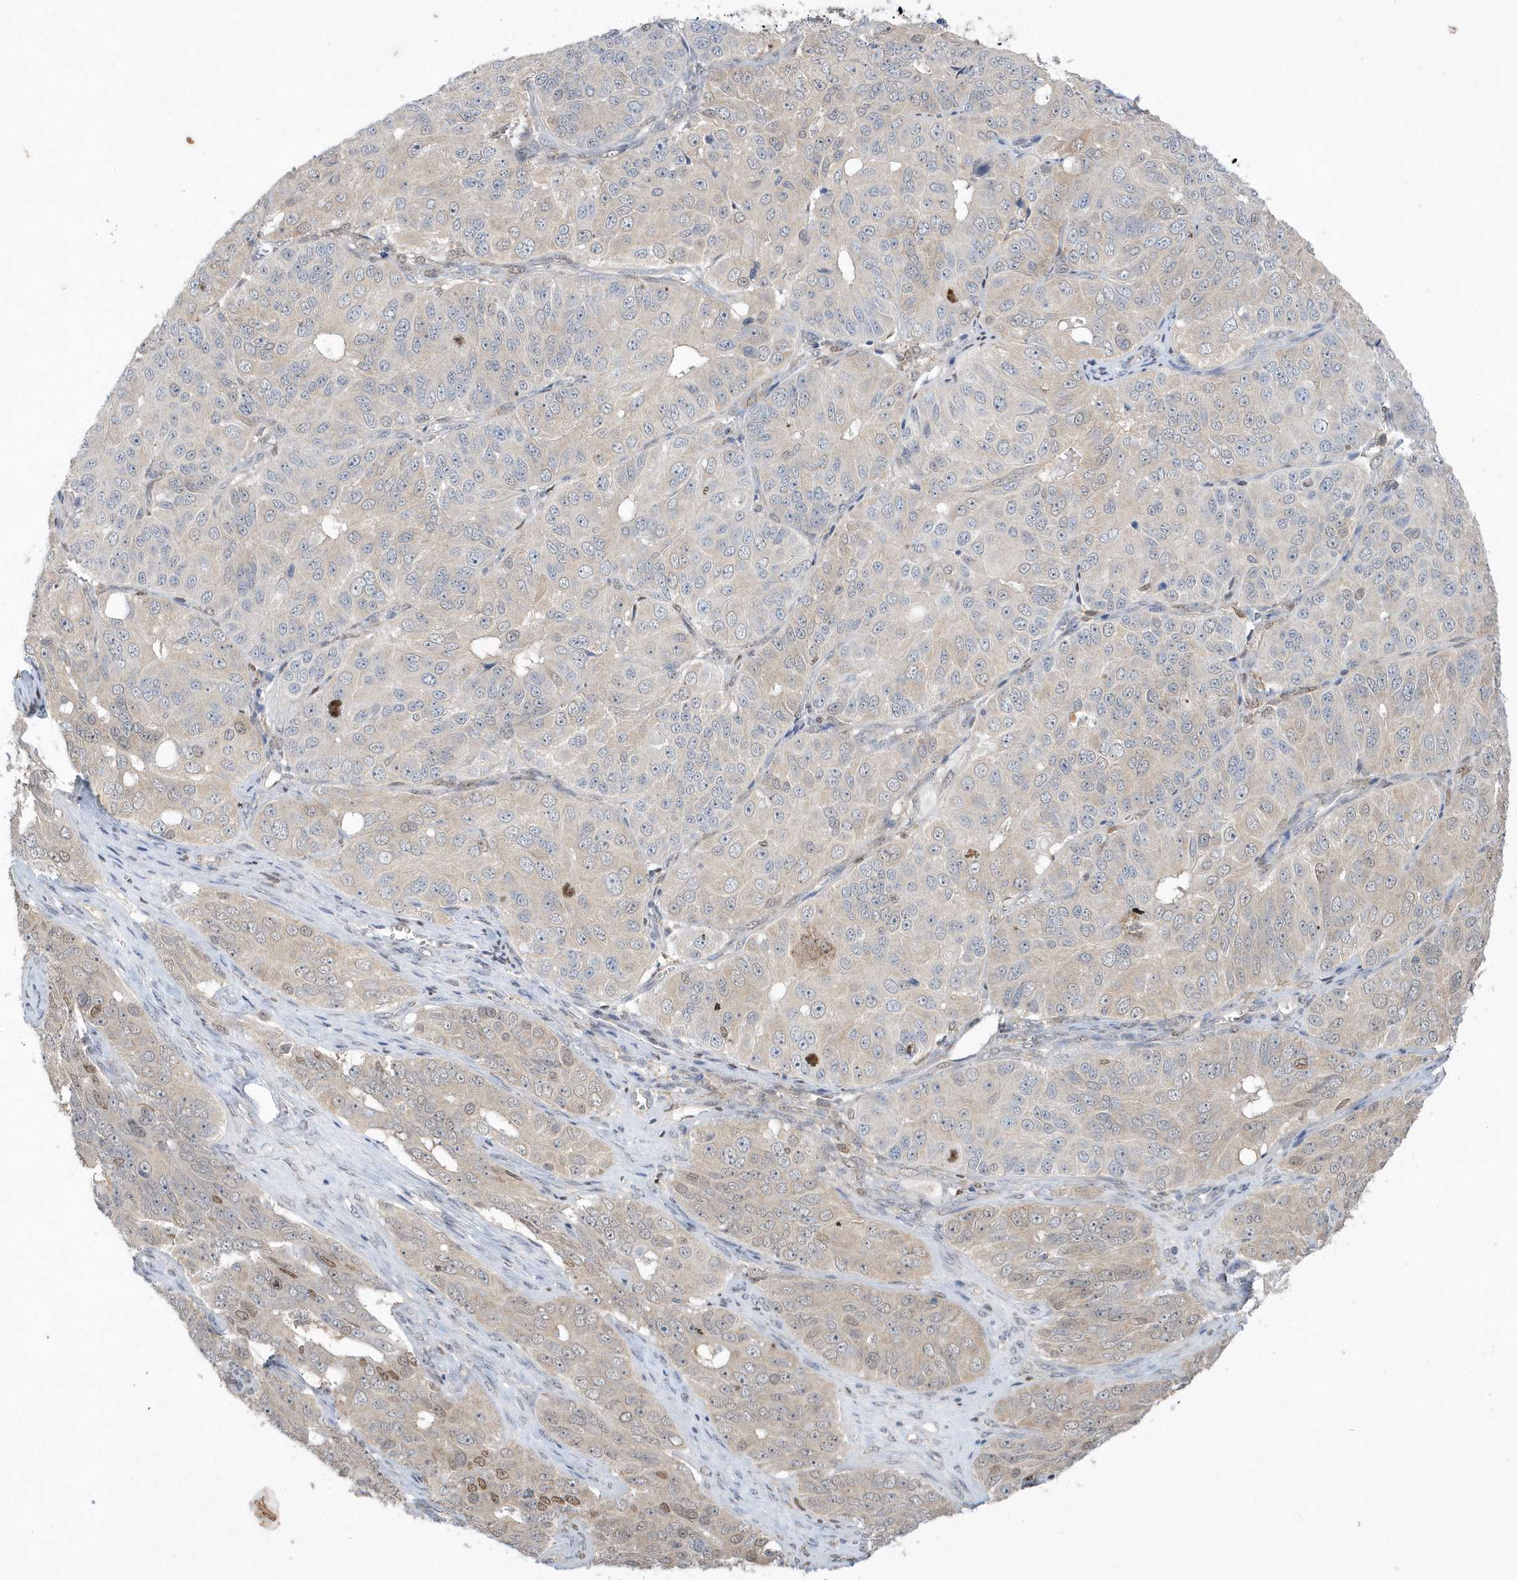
{"staining": {"intensity": "weak", "quantity": ">75%", "location": "cytoplasmic/membranous"}, "tissue": "ovarian cancer", "cell_type": "Tumor cells", "image_type": "cancer", "snomed": [{"axis": "morphology", "description": "Carcinoma, endometroid"}, {"axis": "topography", "description": "Ovary"}], "caption": "About >75% of tumor cells in human ovarian cancer (endometroid carcinoma) display weak cytoplasmic/membranous protein staining as visualized by brown immunohistochemical staining.", "gene": "AKR7A2", "patient": {"sex": "female", "age": 51}}